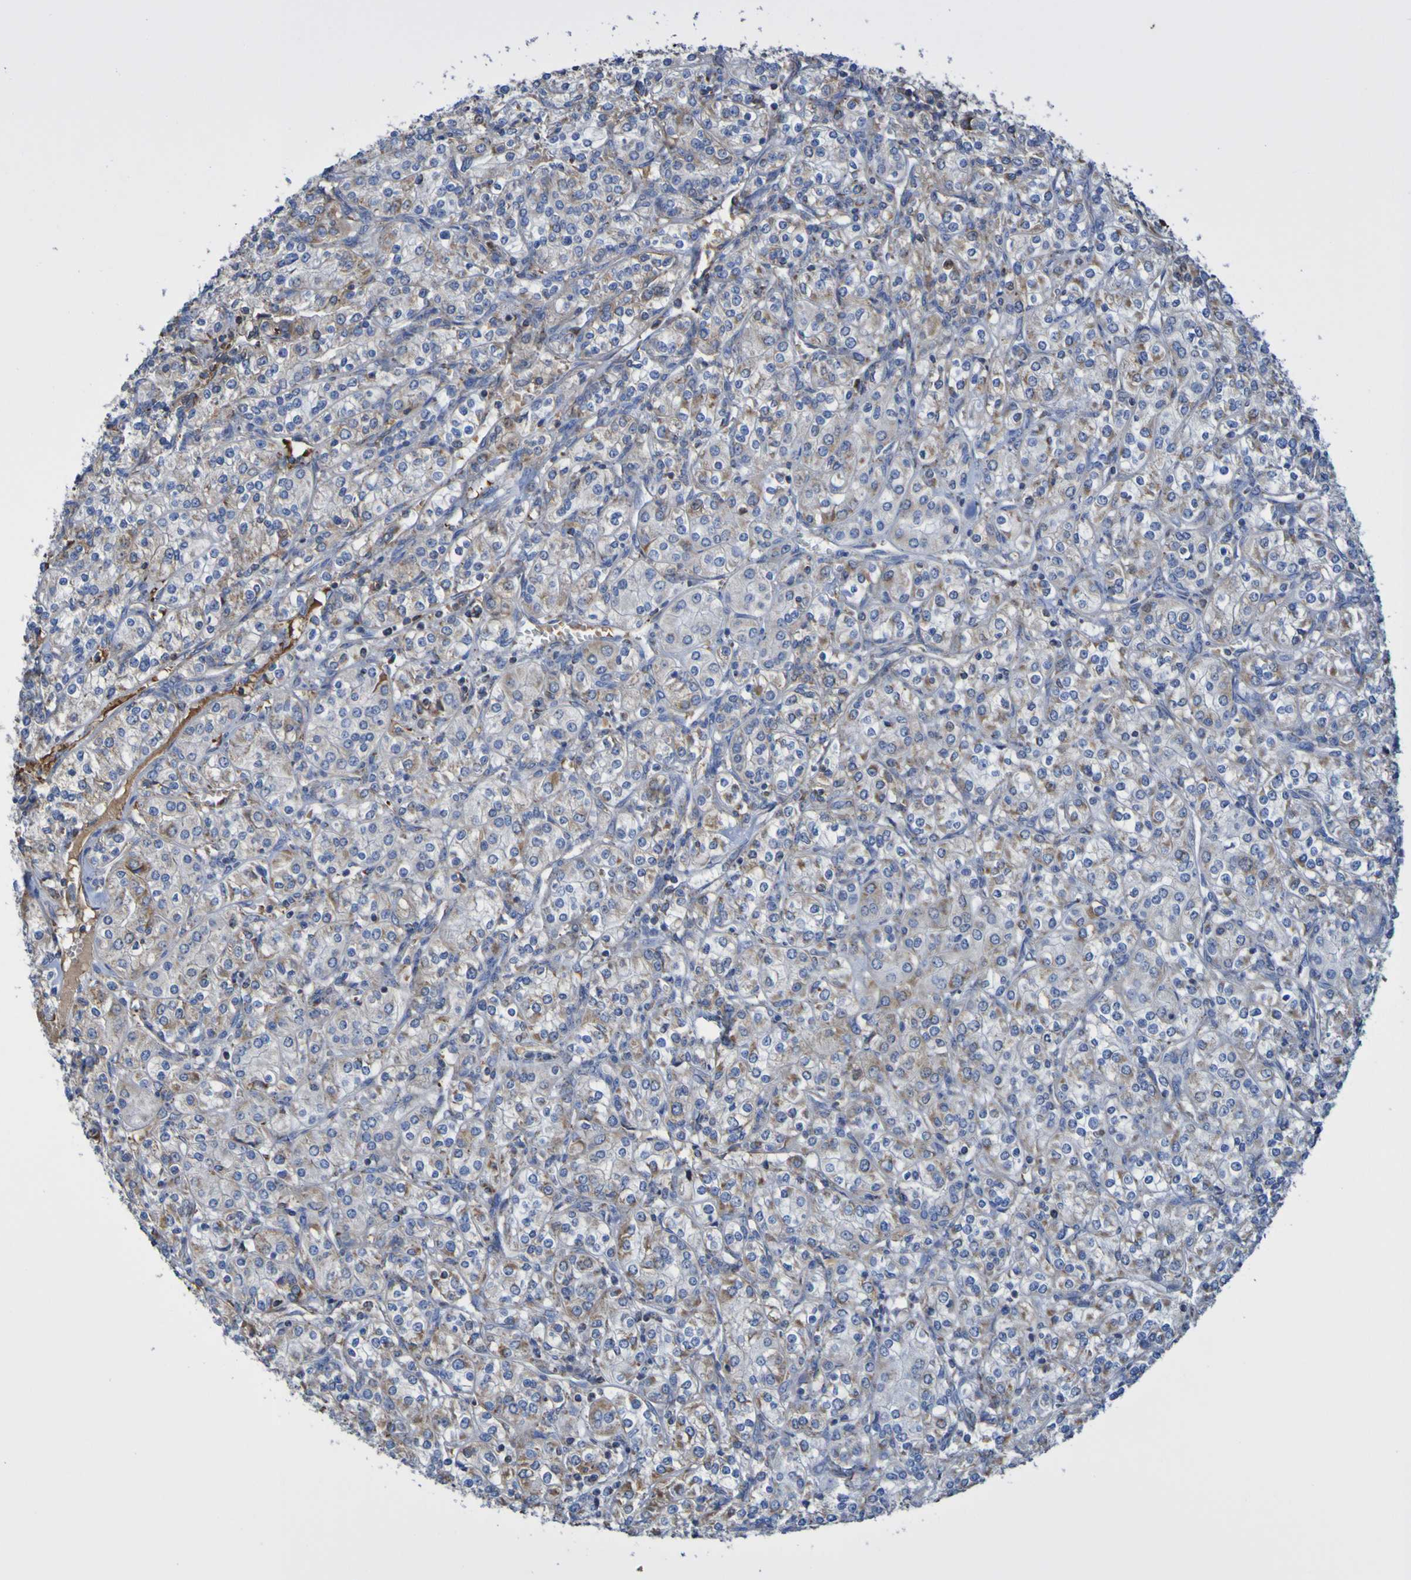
{"staining": {"intensity": "weak", "quantity": "25%-75%", "location": "cytoplasmic/membranous"}, "tissue": "renal cancer", "cell_type": "Tumor cells", "image_type": "cancer", "snomed": [{"axis": "morphology", "description": "Adenocarcinoma, NOS"}, {"axis": "topography", "description": "Kidney"}], "caption": "IHC of adenocarcinoma (renal) displays low levels of weak cytoplasmic/membranous staining in about 25%-75% of tumor cells.", "gene": "CNTN2", "patient": {"sex": "male", "age": 77}}